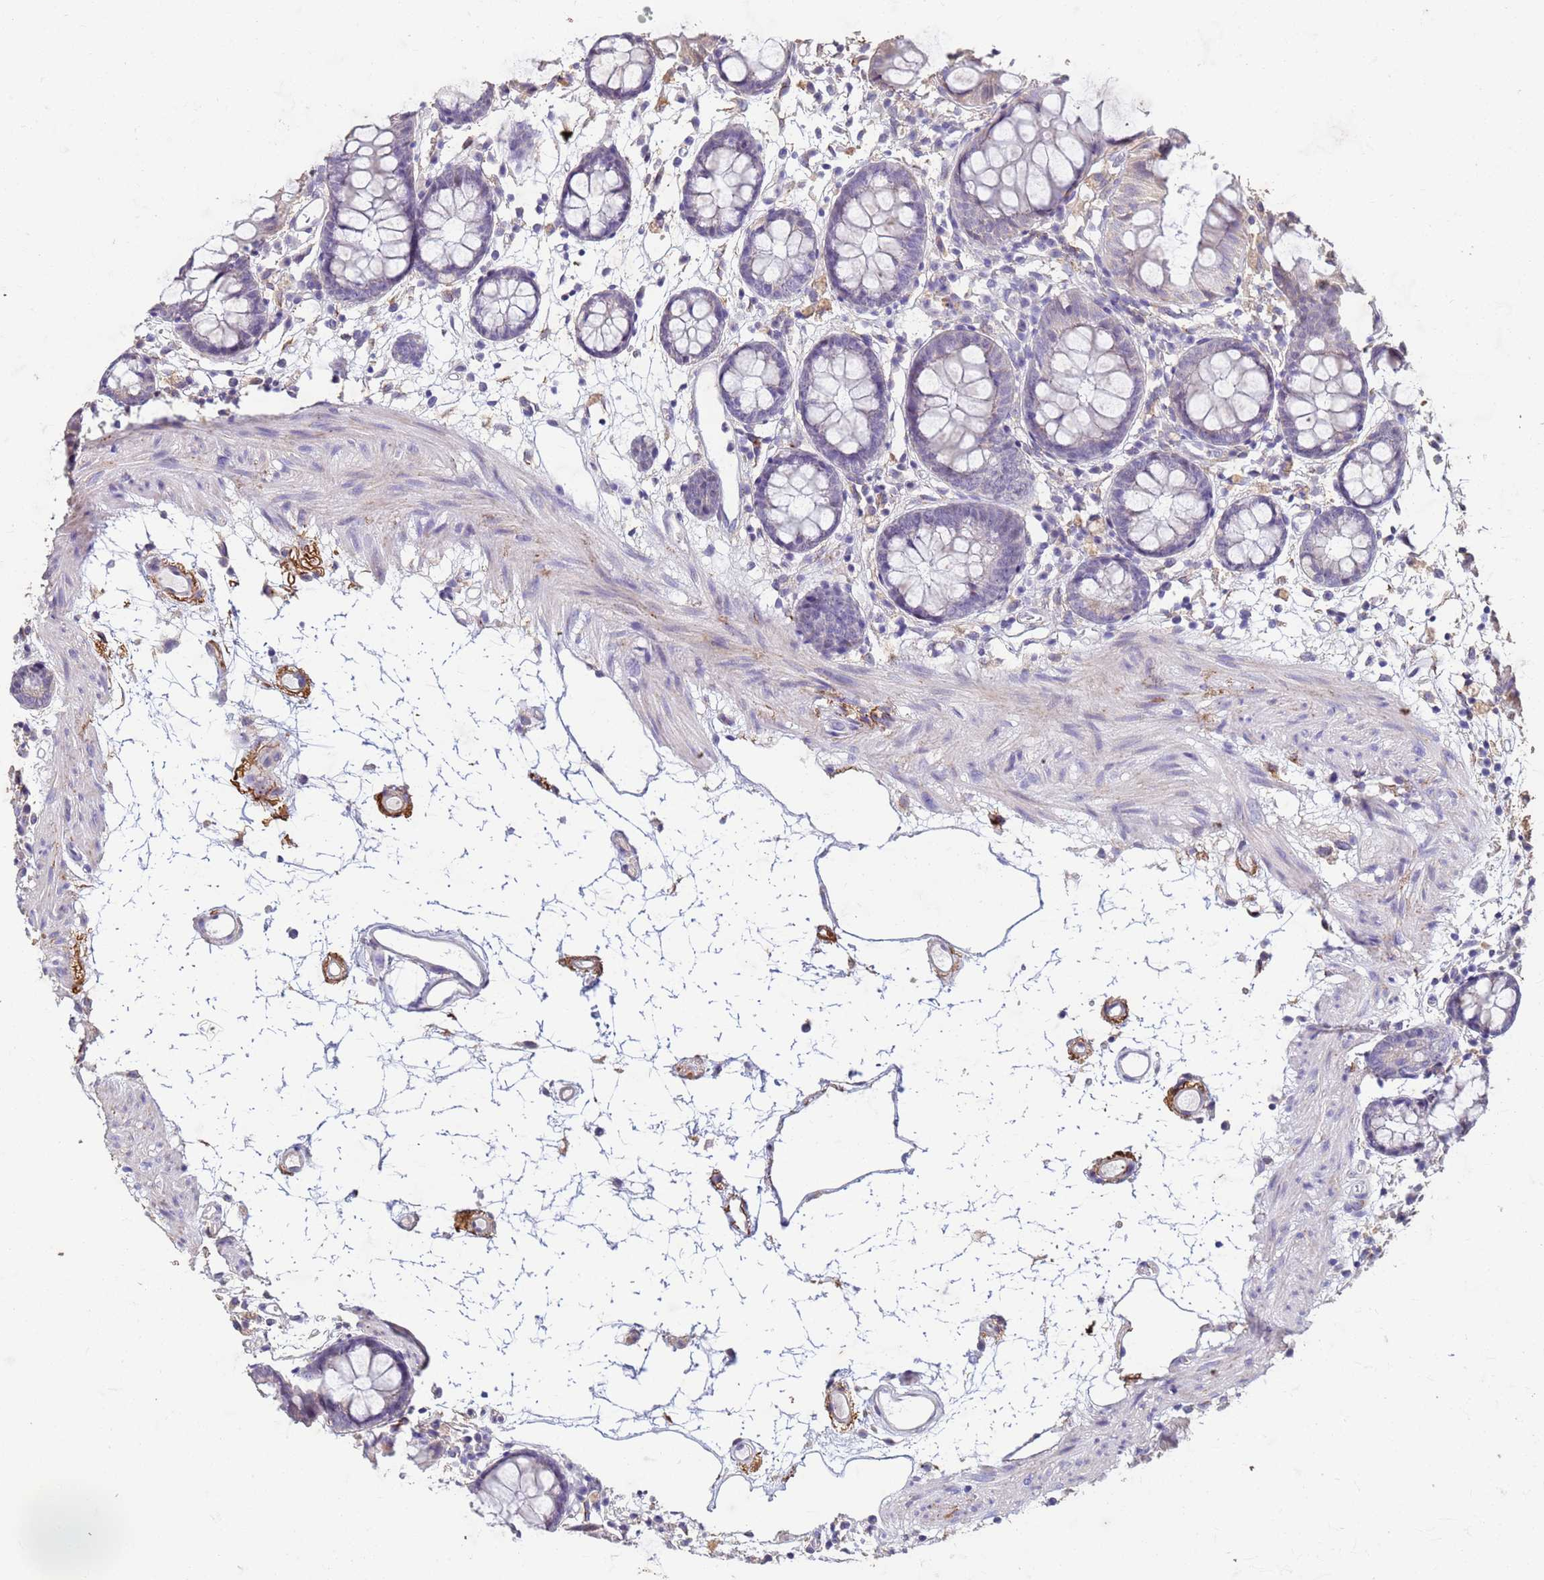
{"staining": {"intensity": "moderate", "quantity": ">75%", "location": "cytoplasmic/membranous"}, "tissue": "colon", "cell_type": "Endothelial cells", "image_type": "normal", "snomed": [{"axis": "morphology", "description": "Normal tissue, NOS"}, {"axis": "topography", "description": "Colon"}], "caption": "About >75% of endothelial cells in unremarkable human colon display moderate cytoplasmic/membranous protein staining as visualized by brown immunohistochemical staining.", "gene": "SLC25A15", "patient": {"sex": "female", "age": 84}}